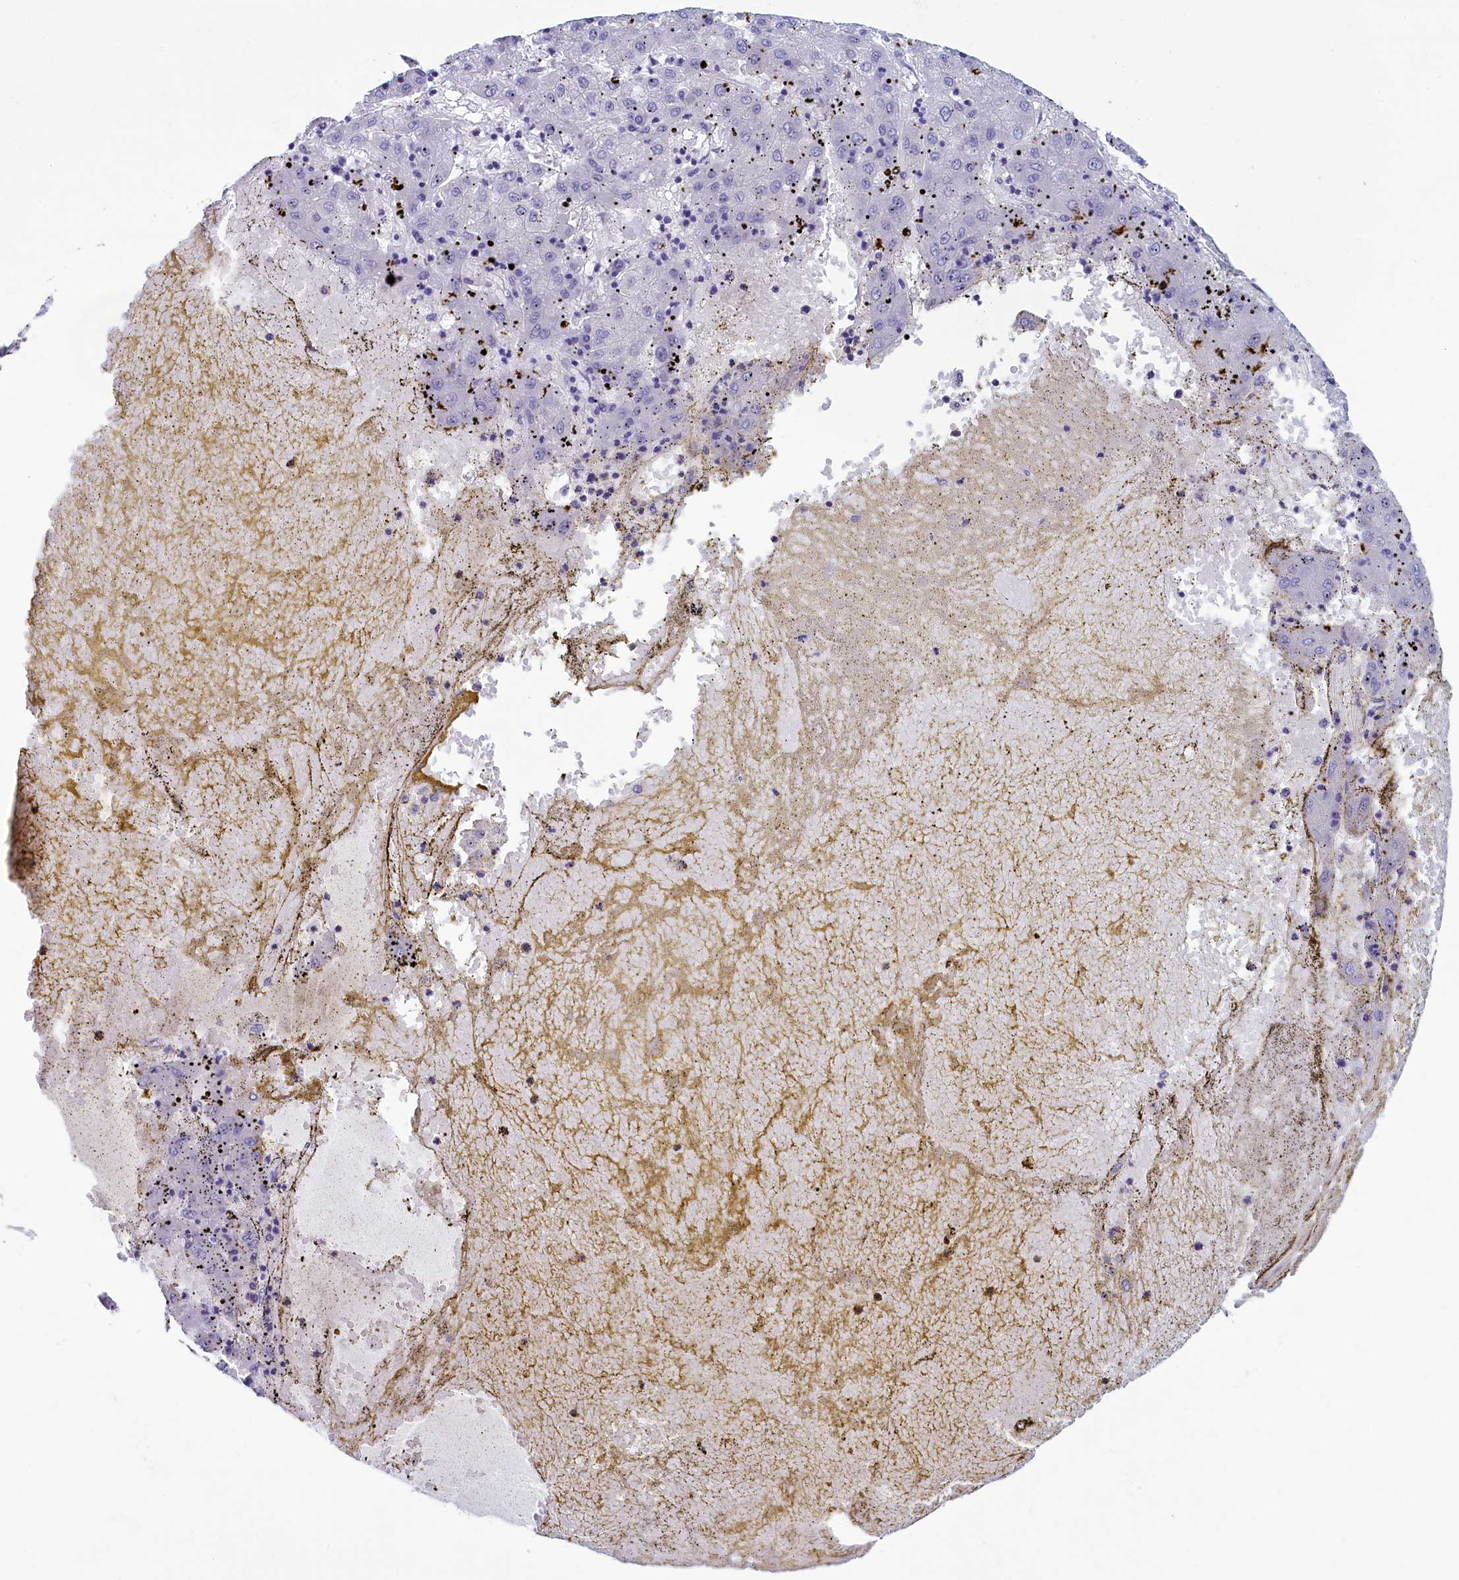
{"staining": {"intensity": "negative", "quantity": "none", "location": "none"}, "tissue": "liver cancer", "cell_type": "Tumor cells", "image_type": "cancer", "snomed": [{"axis": "morphology", "description": "Carcinoma, Hepatocellular, NOS"}, {"axis": "topography", "description": "Liver"}], "caption": "This is an immunohistochemistry (IHC) histopathology image of human liver cancer (hepatocellular carcinoma). There is no positivity in tumor cells.", "gene": "SKA3", "patient": {"sex": "male", "age": 72}}